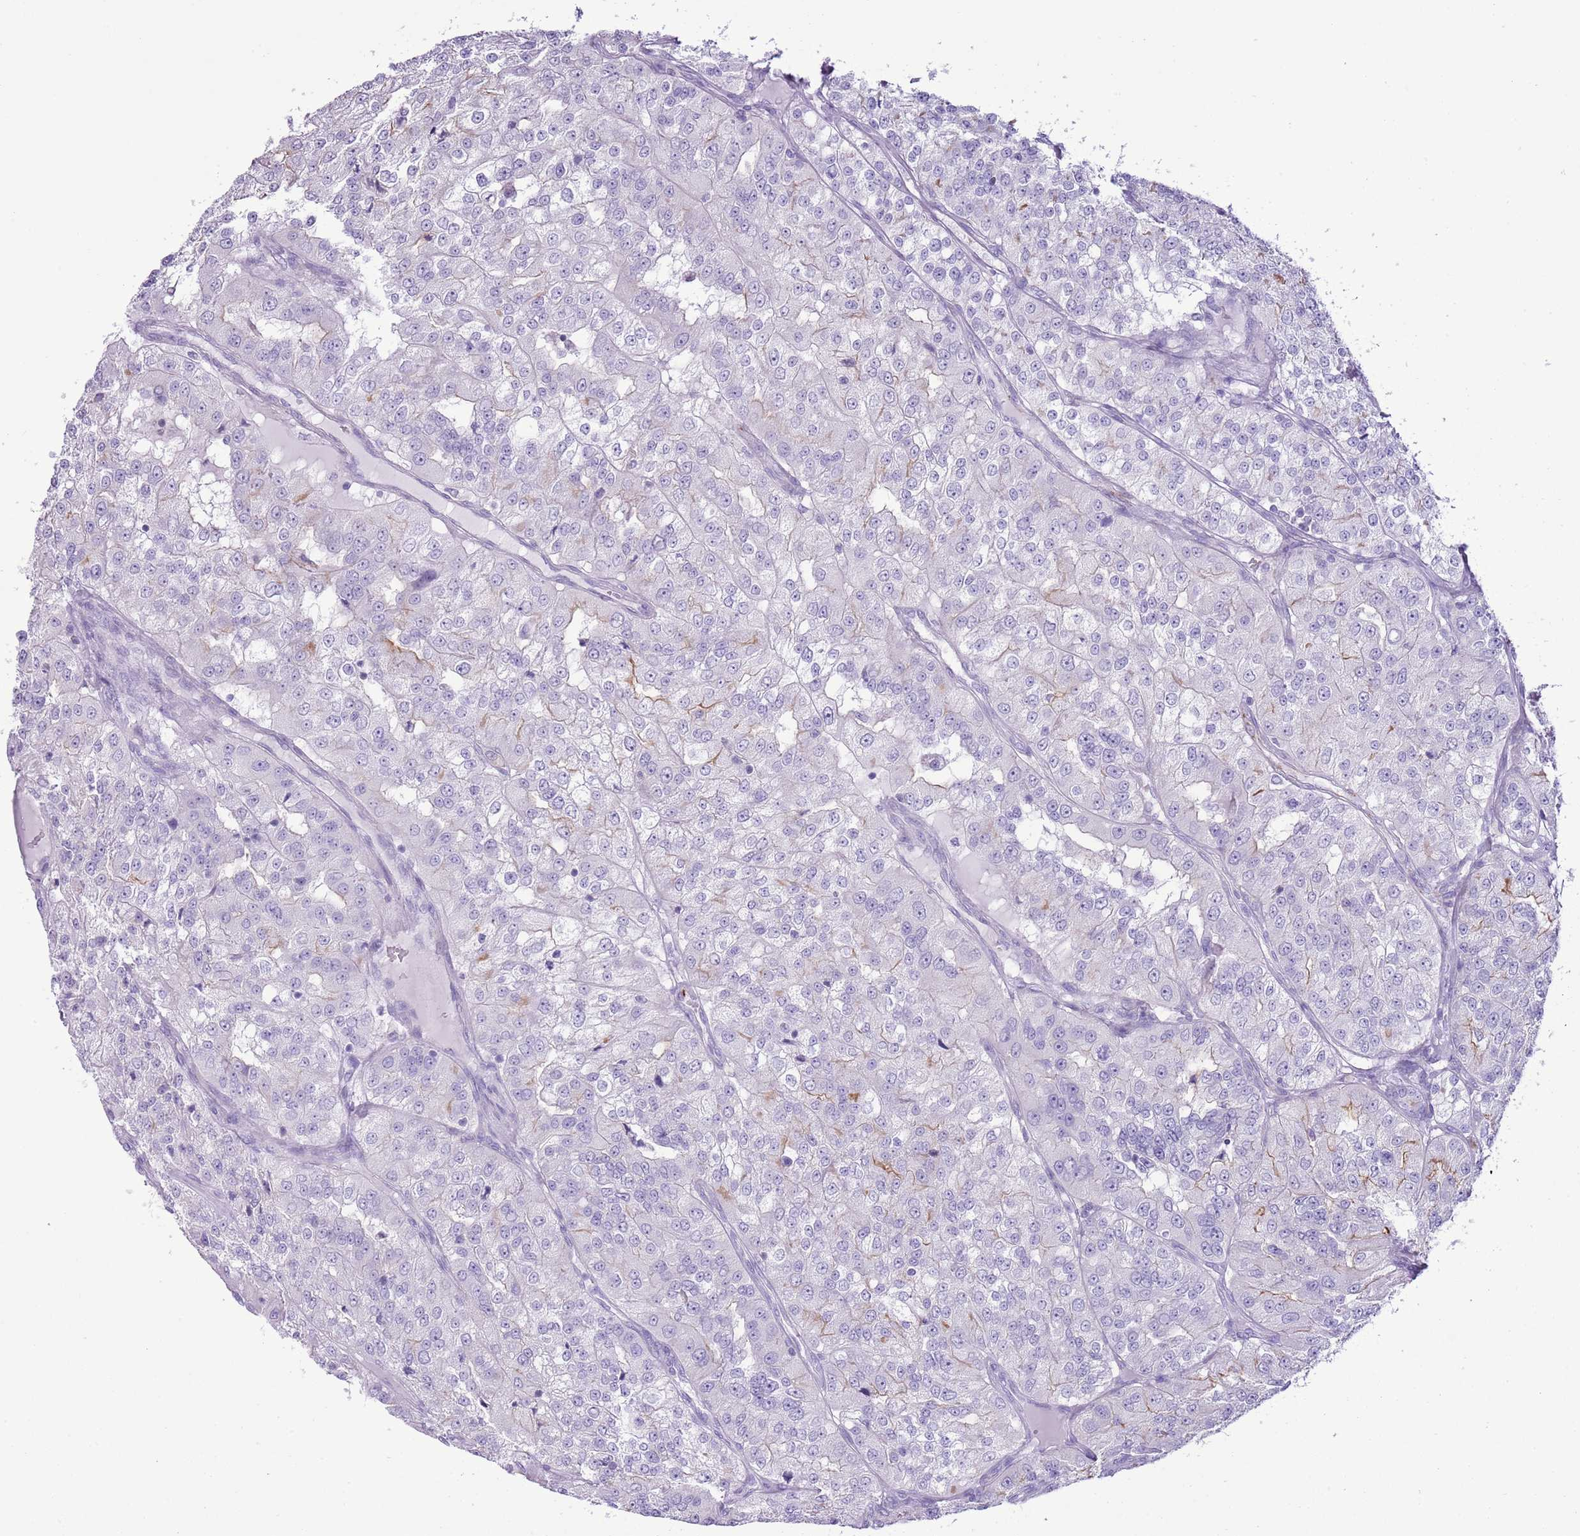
{"staining": {"intensity": "negative", "quantity": "none", "location": "none"}, "tissue": "renal cancer", "cell_type": "Tumor cells", "image_type": "cancer", "snomed": [{"axis": "morphology", "description": "Adenocarcinoma, NOS"}, {"axis": "topography", "description": "Kidney"}], "caption": "Immunohistochemical staining of human renal adenocarcinoma displays no significant positivity in tumor cells.", "gene": "SLC23A1", "patient": {"sex": "female", "age": 63}}